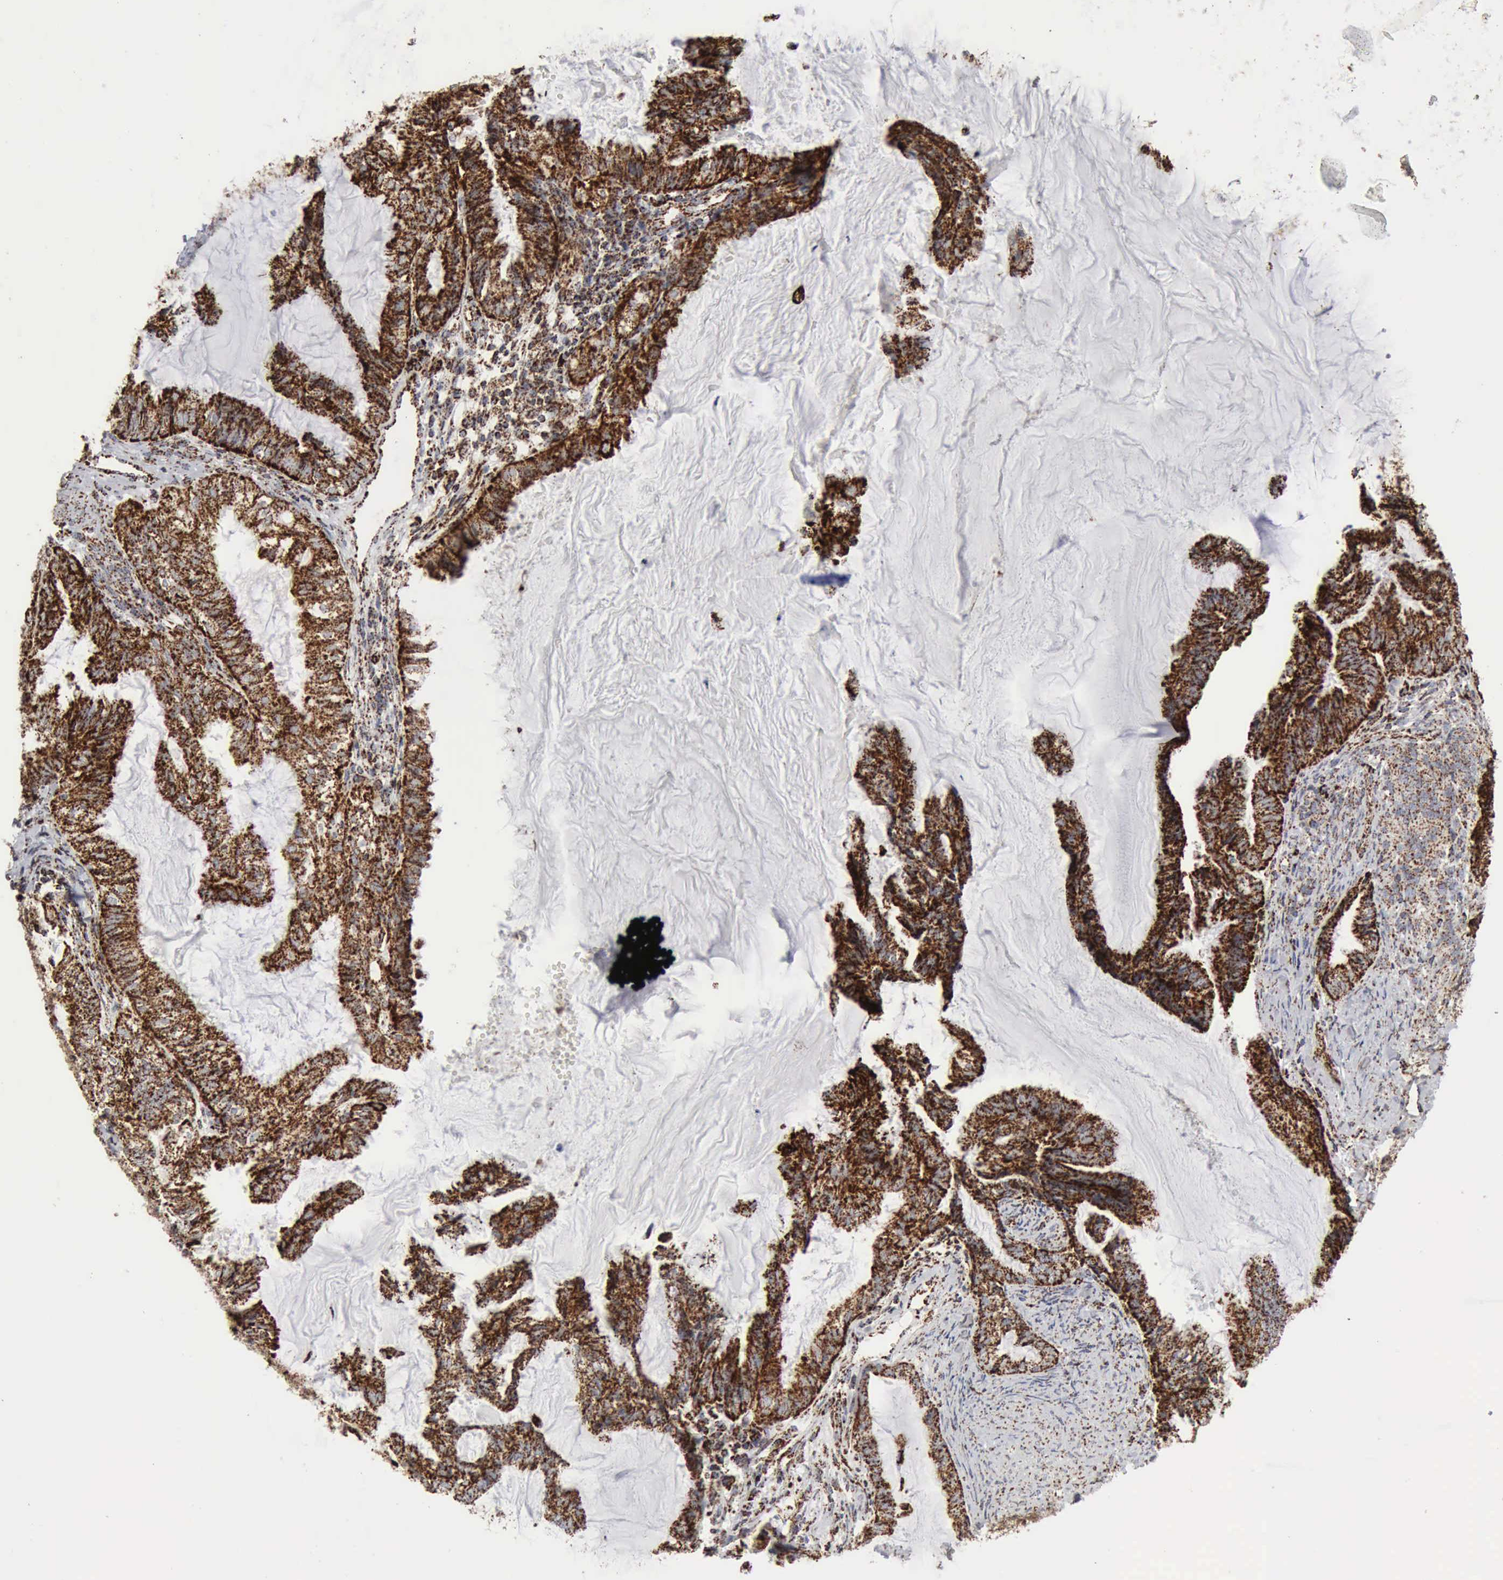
{"staining": {"intensity": "strong", "quantity": ">75%", "location": "cytoplasmic/membranous"}, "tissue": "endometrial cancer", "cell_type": "Tumor cells", "image_type": "cancer", "snomed": [{"axis": "morphology", "description": "Adenocarcinoma, NOS"}, {"axis": "topography", "description": "Endometrium"}], "caption": "This is a micrograph of immunohistochemistry (IHC) staining of adenocarcinoma (endometrial), which shows strong positivity in the cytoplasmic/membranous of tumor cells.", "gene": "ACO2", "patient": {"sex": "female", "age": 86}}